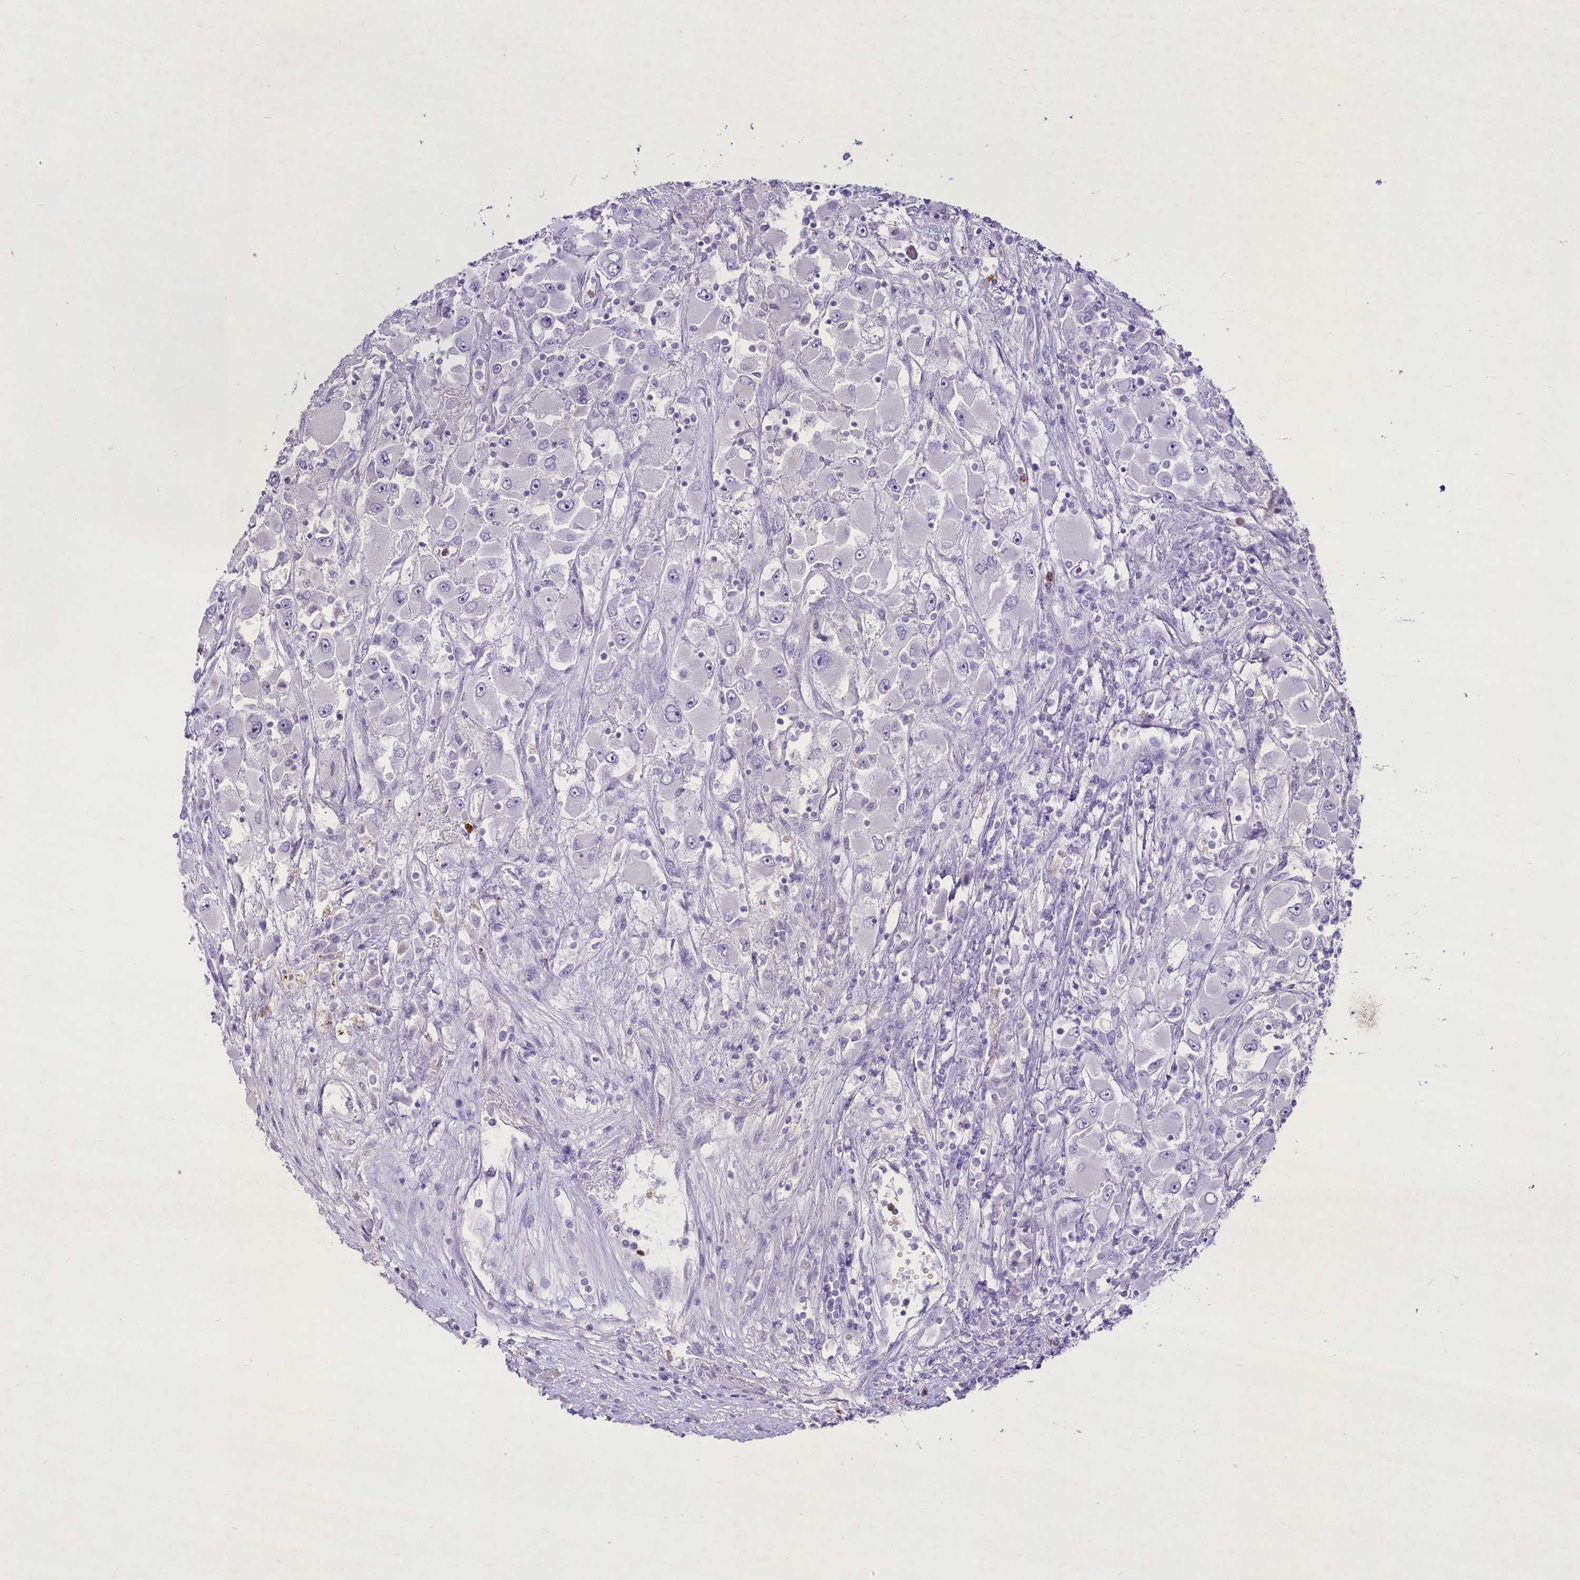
{"staining": {"intensity": "negative", "quantity": "none", "location": "none"}, "tissue": "renal cancer", "cell_type": "Tumor cells", "image_type": "cancer", "snomed": [{"axis": "morphology", "description": "Adenocarcinoma, NOS"}, {"axis": "topography", "description": "Kidney"}], "caption": "This is a photomicrograph of immunohistochemistry staining of adenocarcinoma (renal), which shows no staining in tumor cells.", "gene": "FAM209B", "patient": {"sex": "female", "age": 52}}